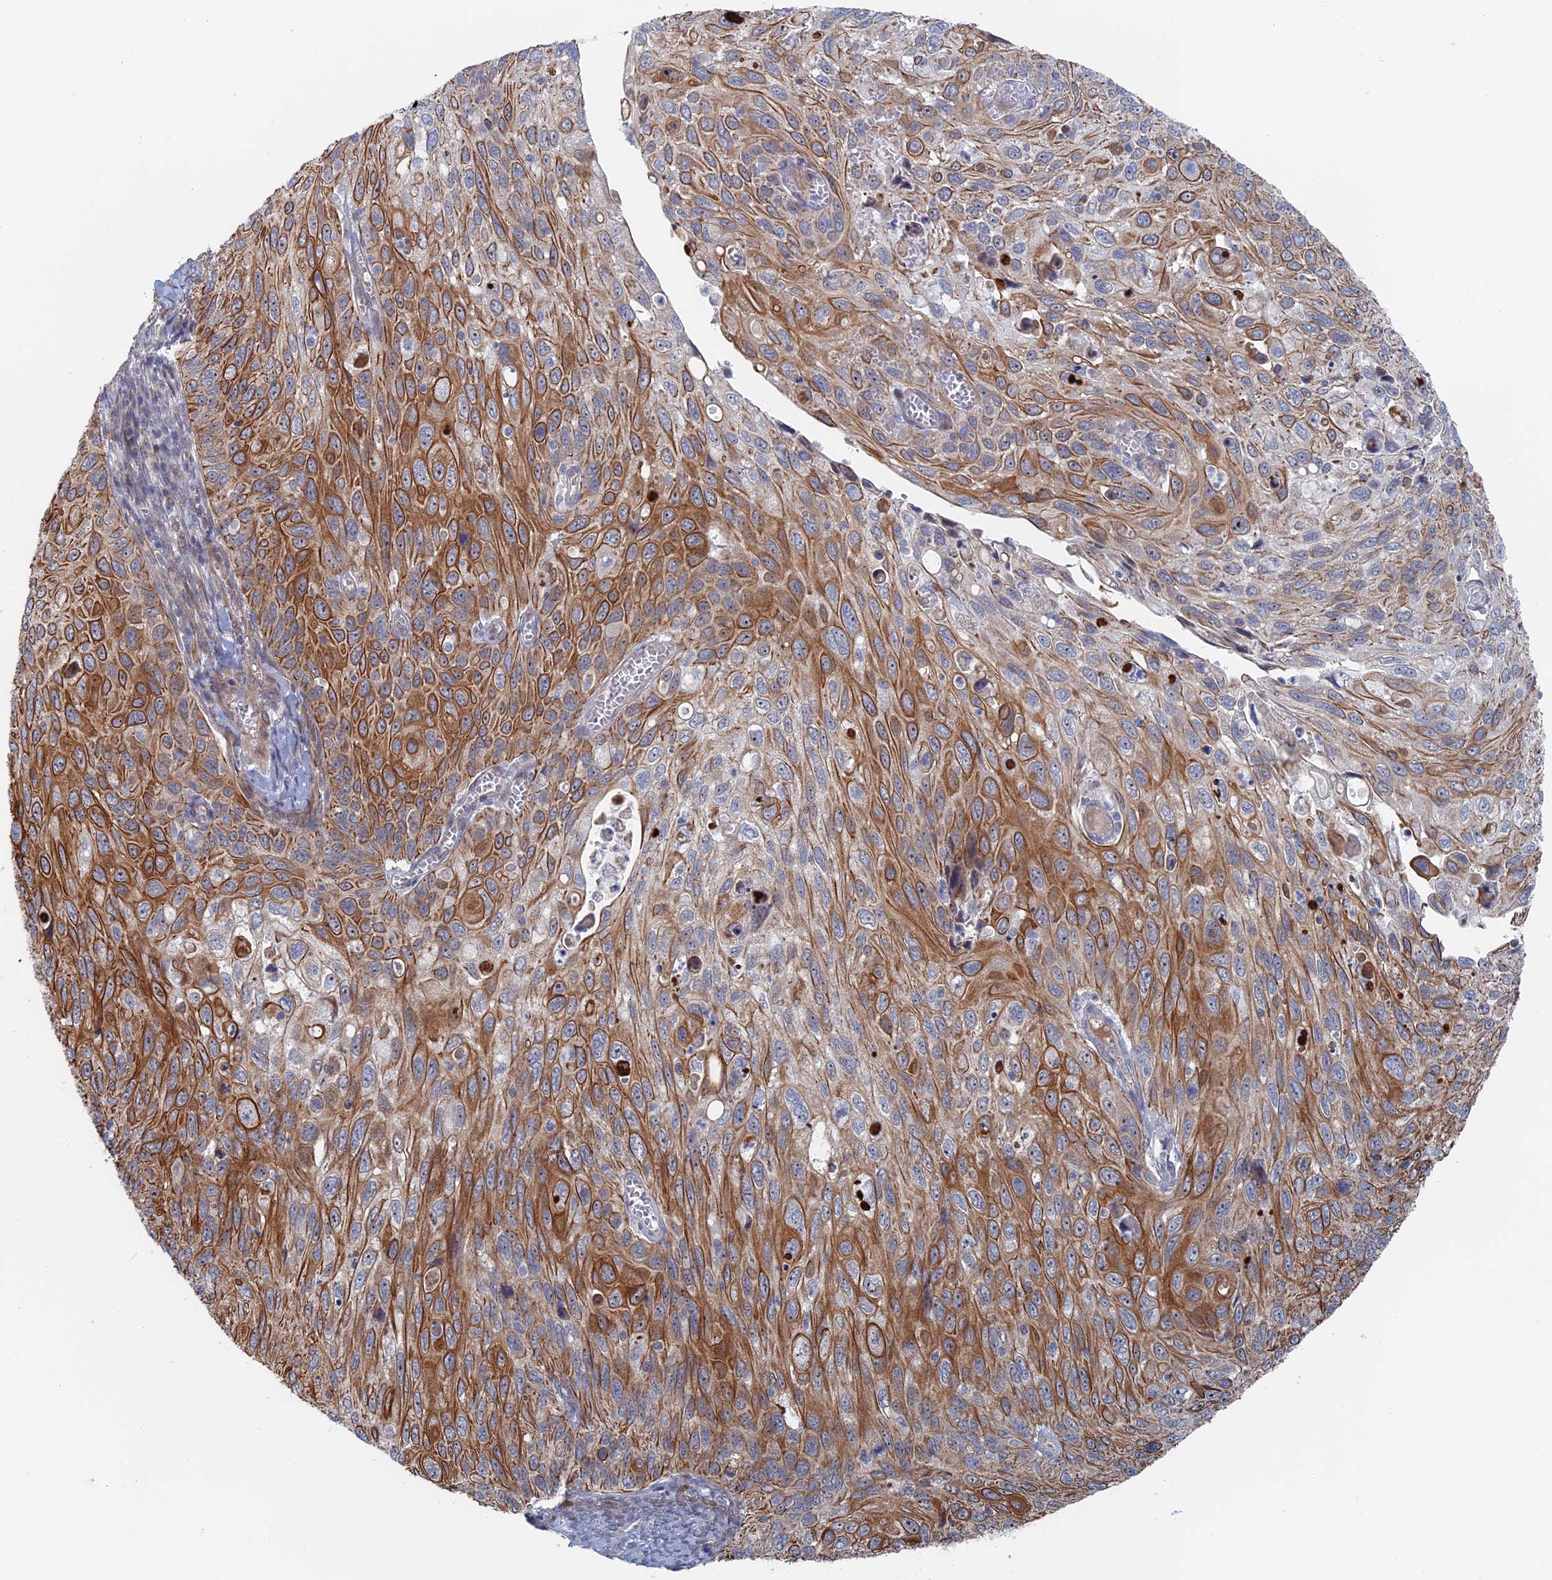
{"staining": {"intensity": "moderate", "quantity": "25%-75%", "location": "cytoplasmic/membranous"}, "tissue": "cervical cancer", "cell_type": "Tumor cells", "image_type": "cancer", "snomed": [{"axis": "morphology", "description": "Squamous cell carcinoma, NOS"}, {"axis": "topography", "description": "Cervix"}], "caption": "The image shows a brown stain indicating the presence of a protein in the cytoplasmic/membranous of tumor cells in cervical cancer (squamous cell carcinoma).", "gene": "IL7", "patient": {"sex": "female", "age": 70}}